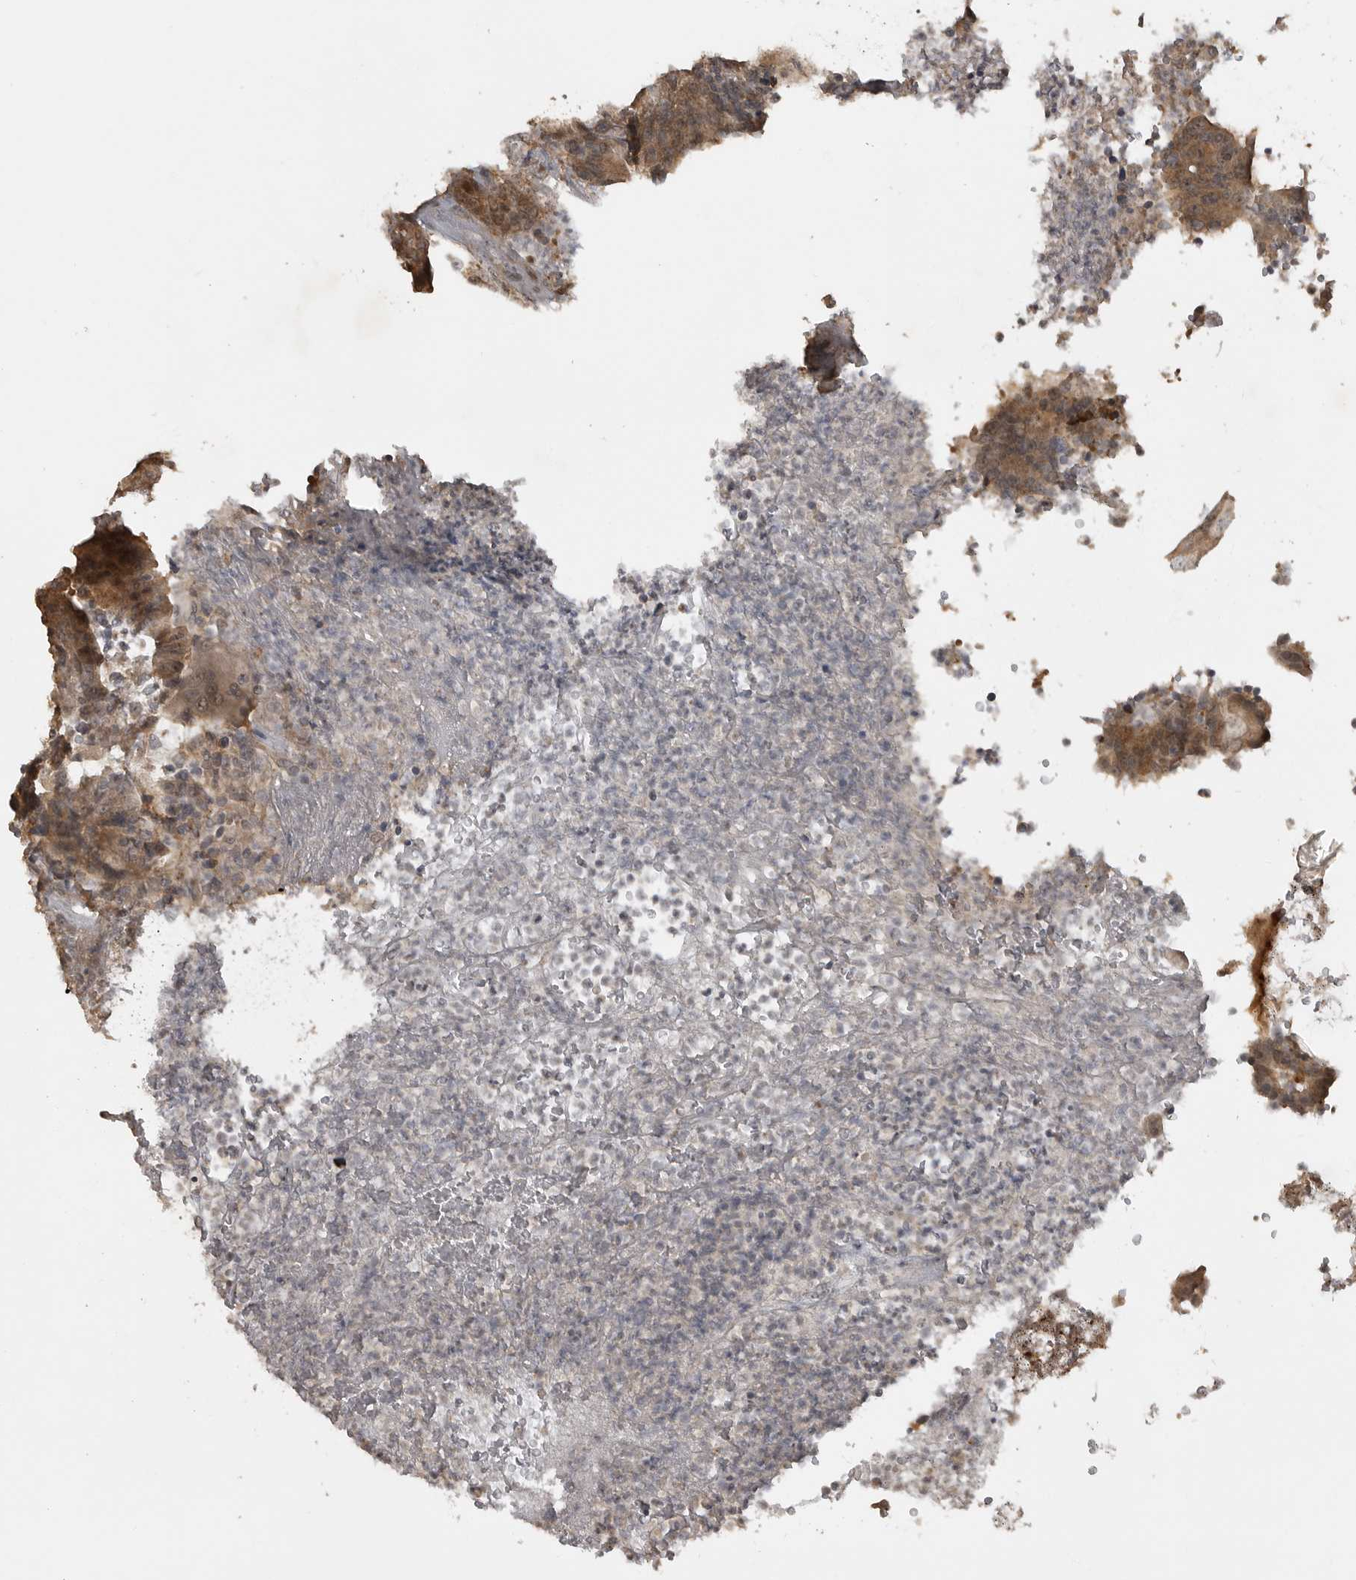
{"staining": {"intensity": "moderate", "quantity": ">75%", "location": "cytoplasmic/membranous"}, "tissue": "colorectal cancer", "cell_type": "Tumor cells", "image_type": "cancer", "snomed": [{"axis": "morphology", "description": "Normal tissue, NOS"}, {"axis": "morphology", "description": "Adenocarcinoma, NOS"}, {"axis": "topography", "description": "Colon"}], "caption": "A brown stain highlights moderate cytoplasmic/membranous staining of a protein in colorectal cancer tumor cells. Immunohistochemistry stains the protein of interest in brown and the nuclei are stained blue.", "gene": "LLGL1", "patient": {"sex": "female", "age": 75}}